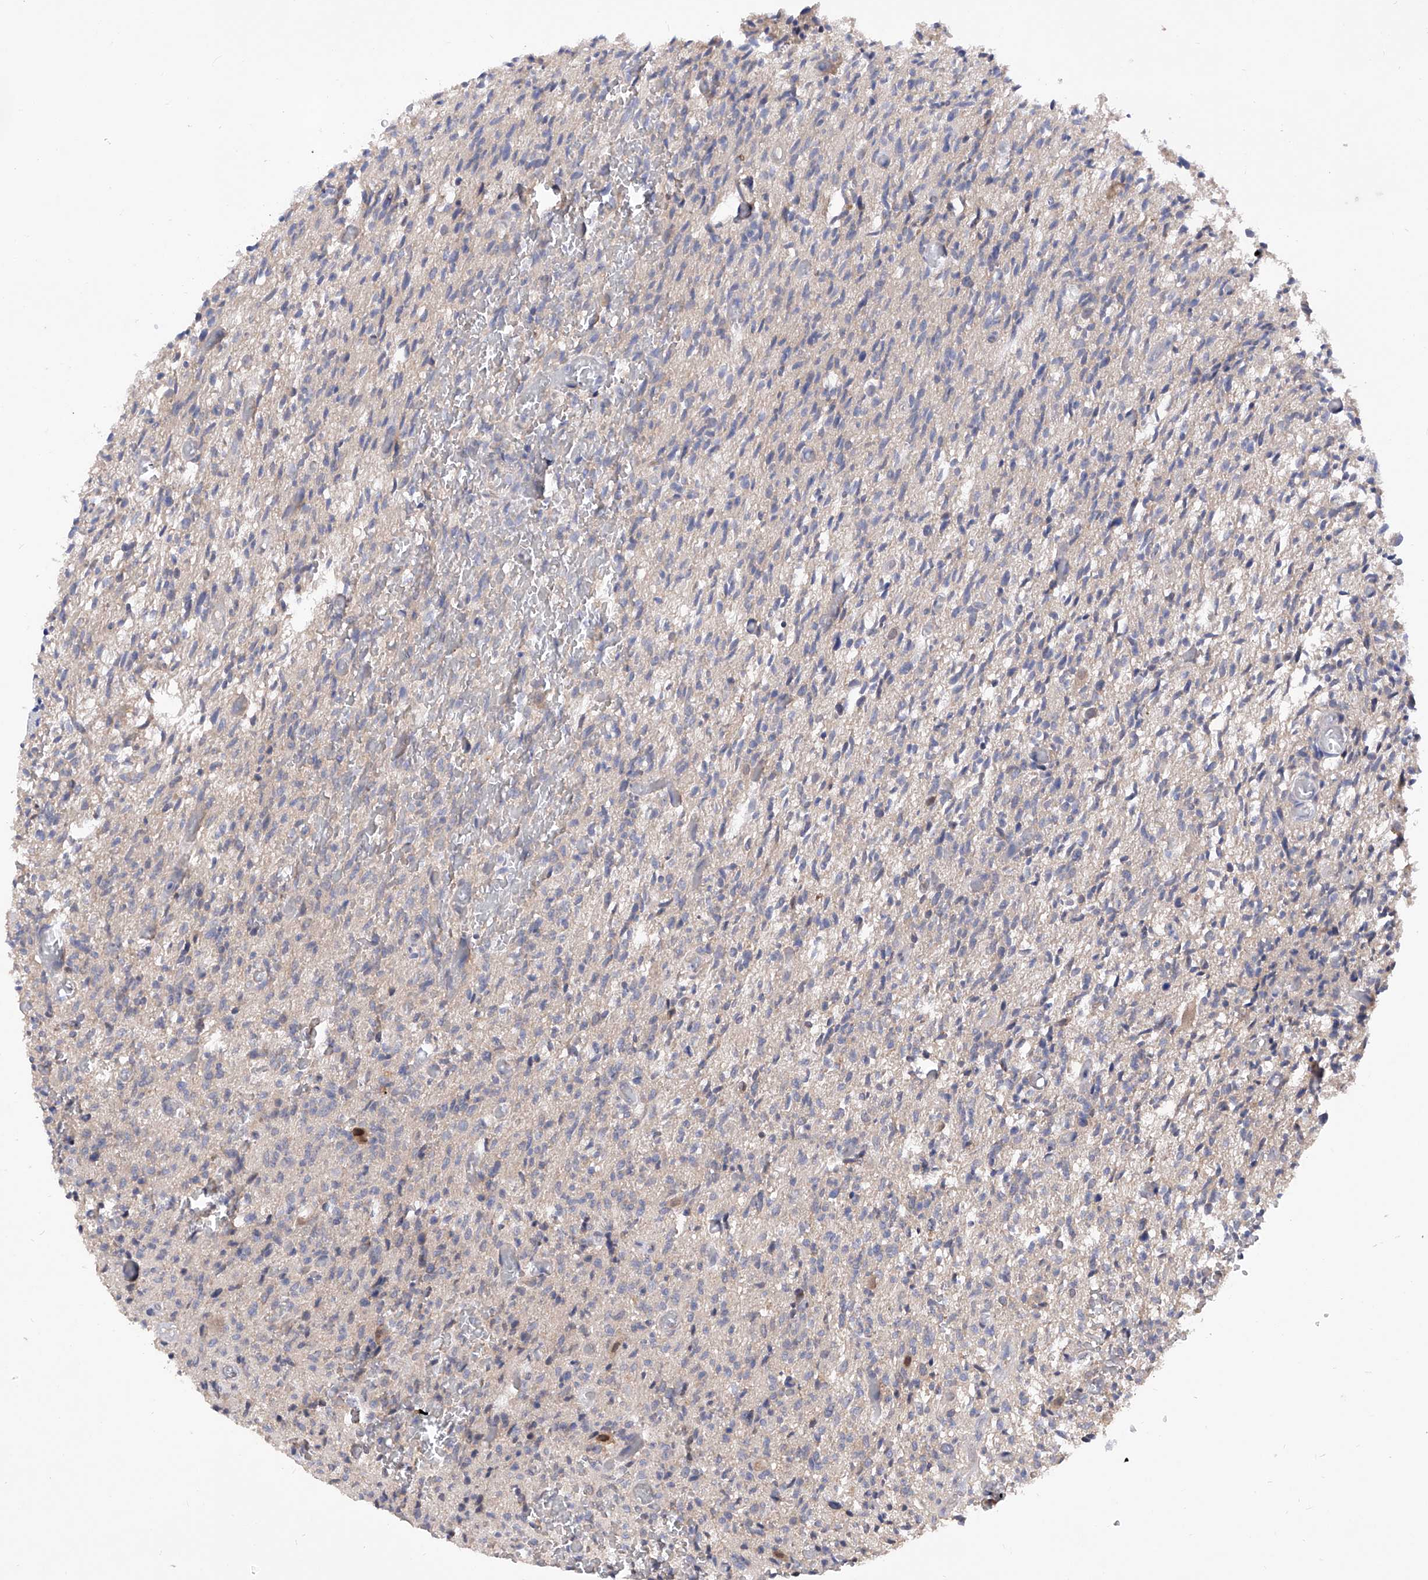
{"staining": {"intensity": "negative", "quantity": "none", "location": "none"}, "tissue": "glioma", "cell_type": "Tumor cells", "image_type": "cancer", "snomed": [{"axis": "morphology", "description": "Glioma, malignant, High grade"}, {"axis": "topography", "description": "Brain"}], "caption": "DAB (3,3'-diaminobenzidine) immunohistochemical staining of malignant glioma (high-grade) reveals no significant staining in tumor cells. (DAB immunohistochemistry visualized using brightfield microscopy, high magnification).", "gene": "USP45", "patient": {"sex": "female", "age": 57}}